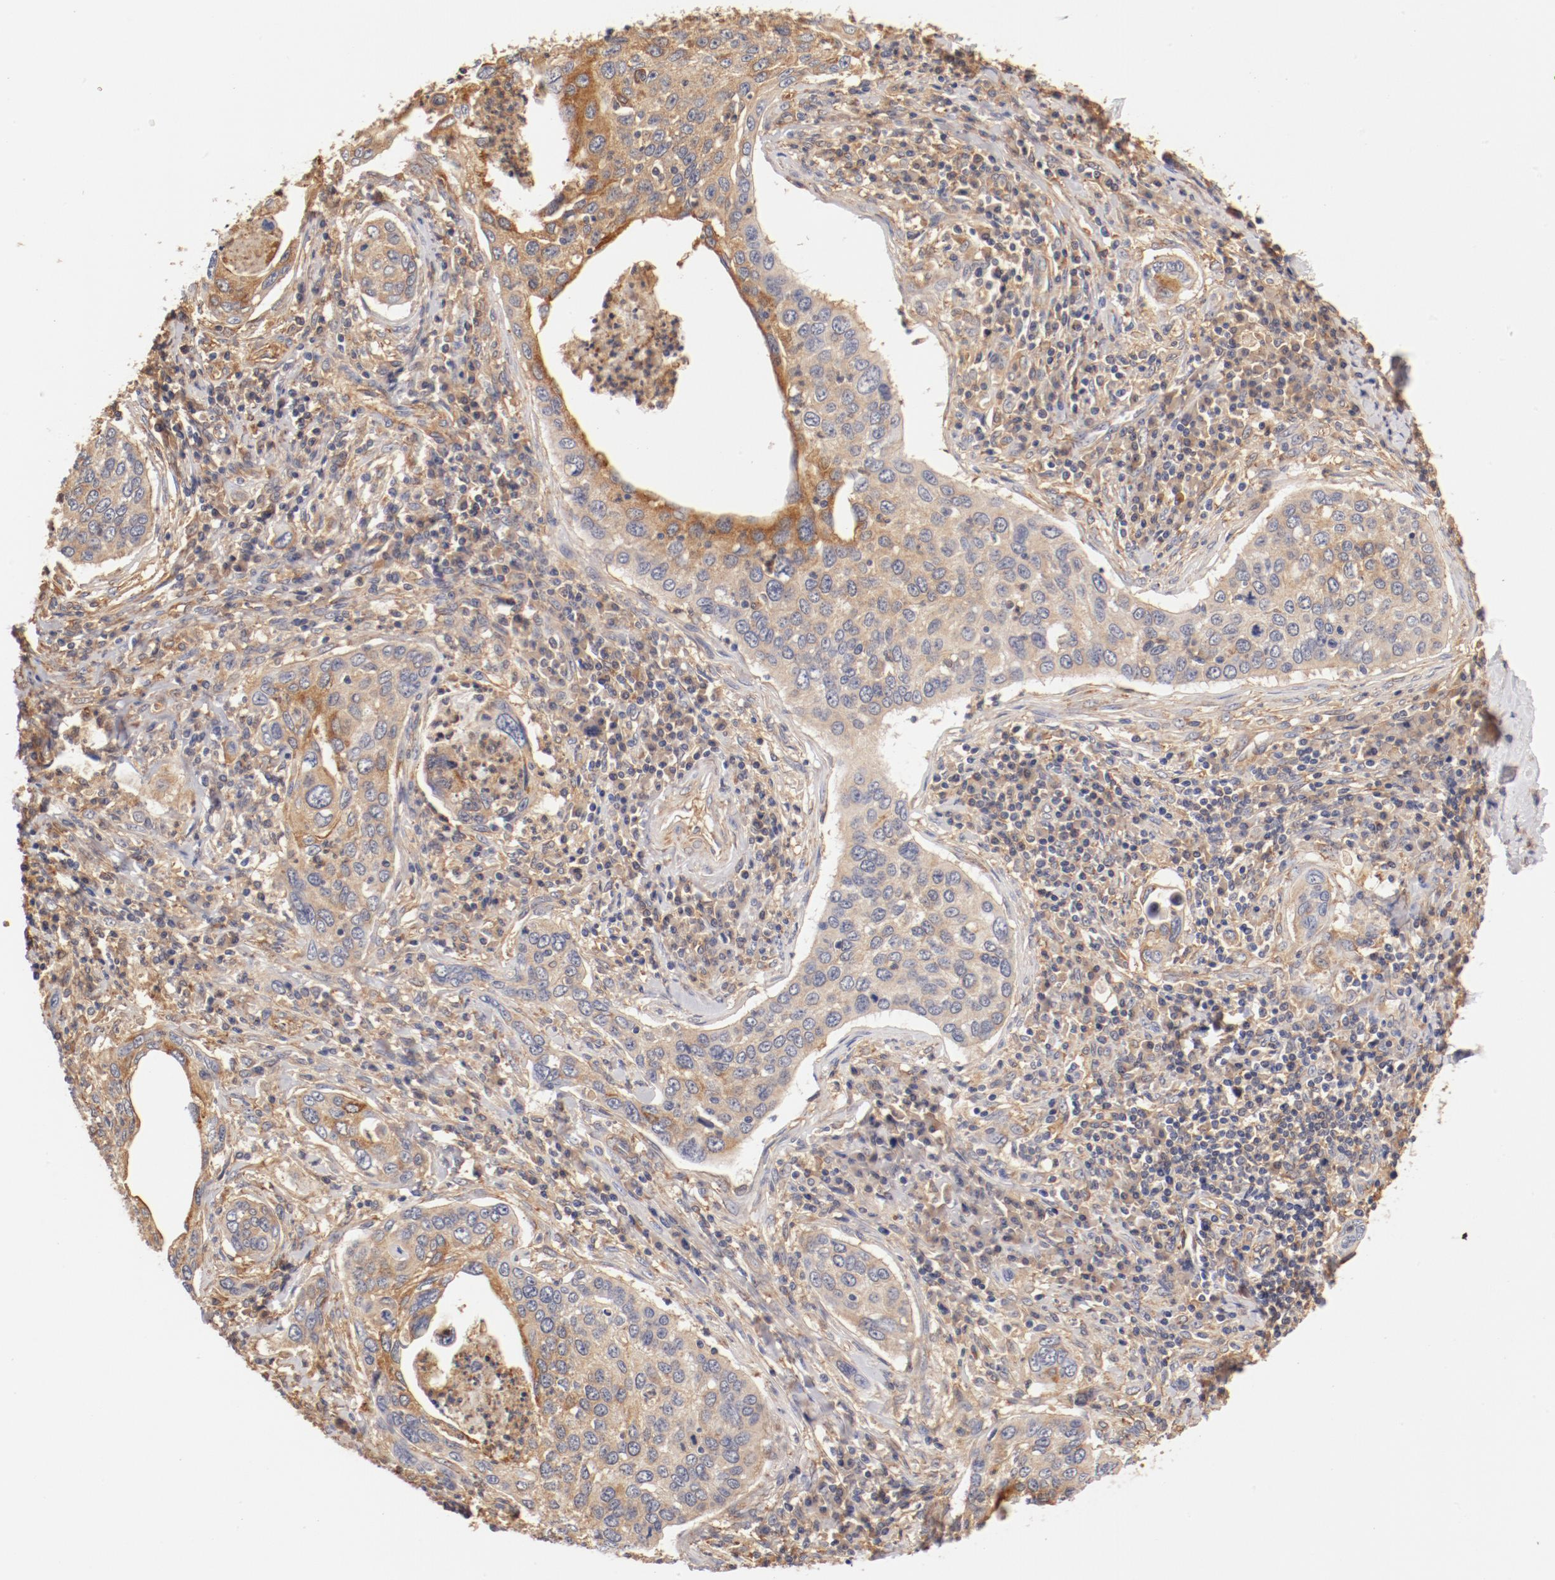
{"staining": {"intensity": "moderate", "quantity": ">75%", "location": "cytoplasmic/membranous"}, "tissue": "cervical cancer", "cell_type": "Tumor cells", "image_type": "cancer", "snomed": [{"axis": "morphology", "description": "Squamous cell carcinoma, NOS"}, {"axis": "topography", "description": "Cervix"}], "caption": "Tumor cells show moderate cytoplasmic/membranous expression in approximately >75% of cells in squamous cell carcinoma (cervical). The staining was performed using DAB (3,3'-diaminobenzidine) to visualize the protein expression in brown, while the nuclei were stained in blue with hematoxylin (Magnification: 20x).", "gene": "FCMR", "patient": {"sex": "female", "age": 53}}